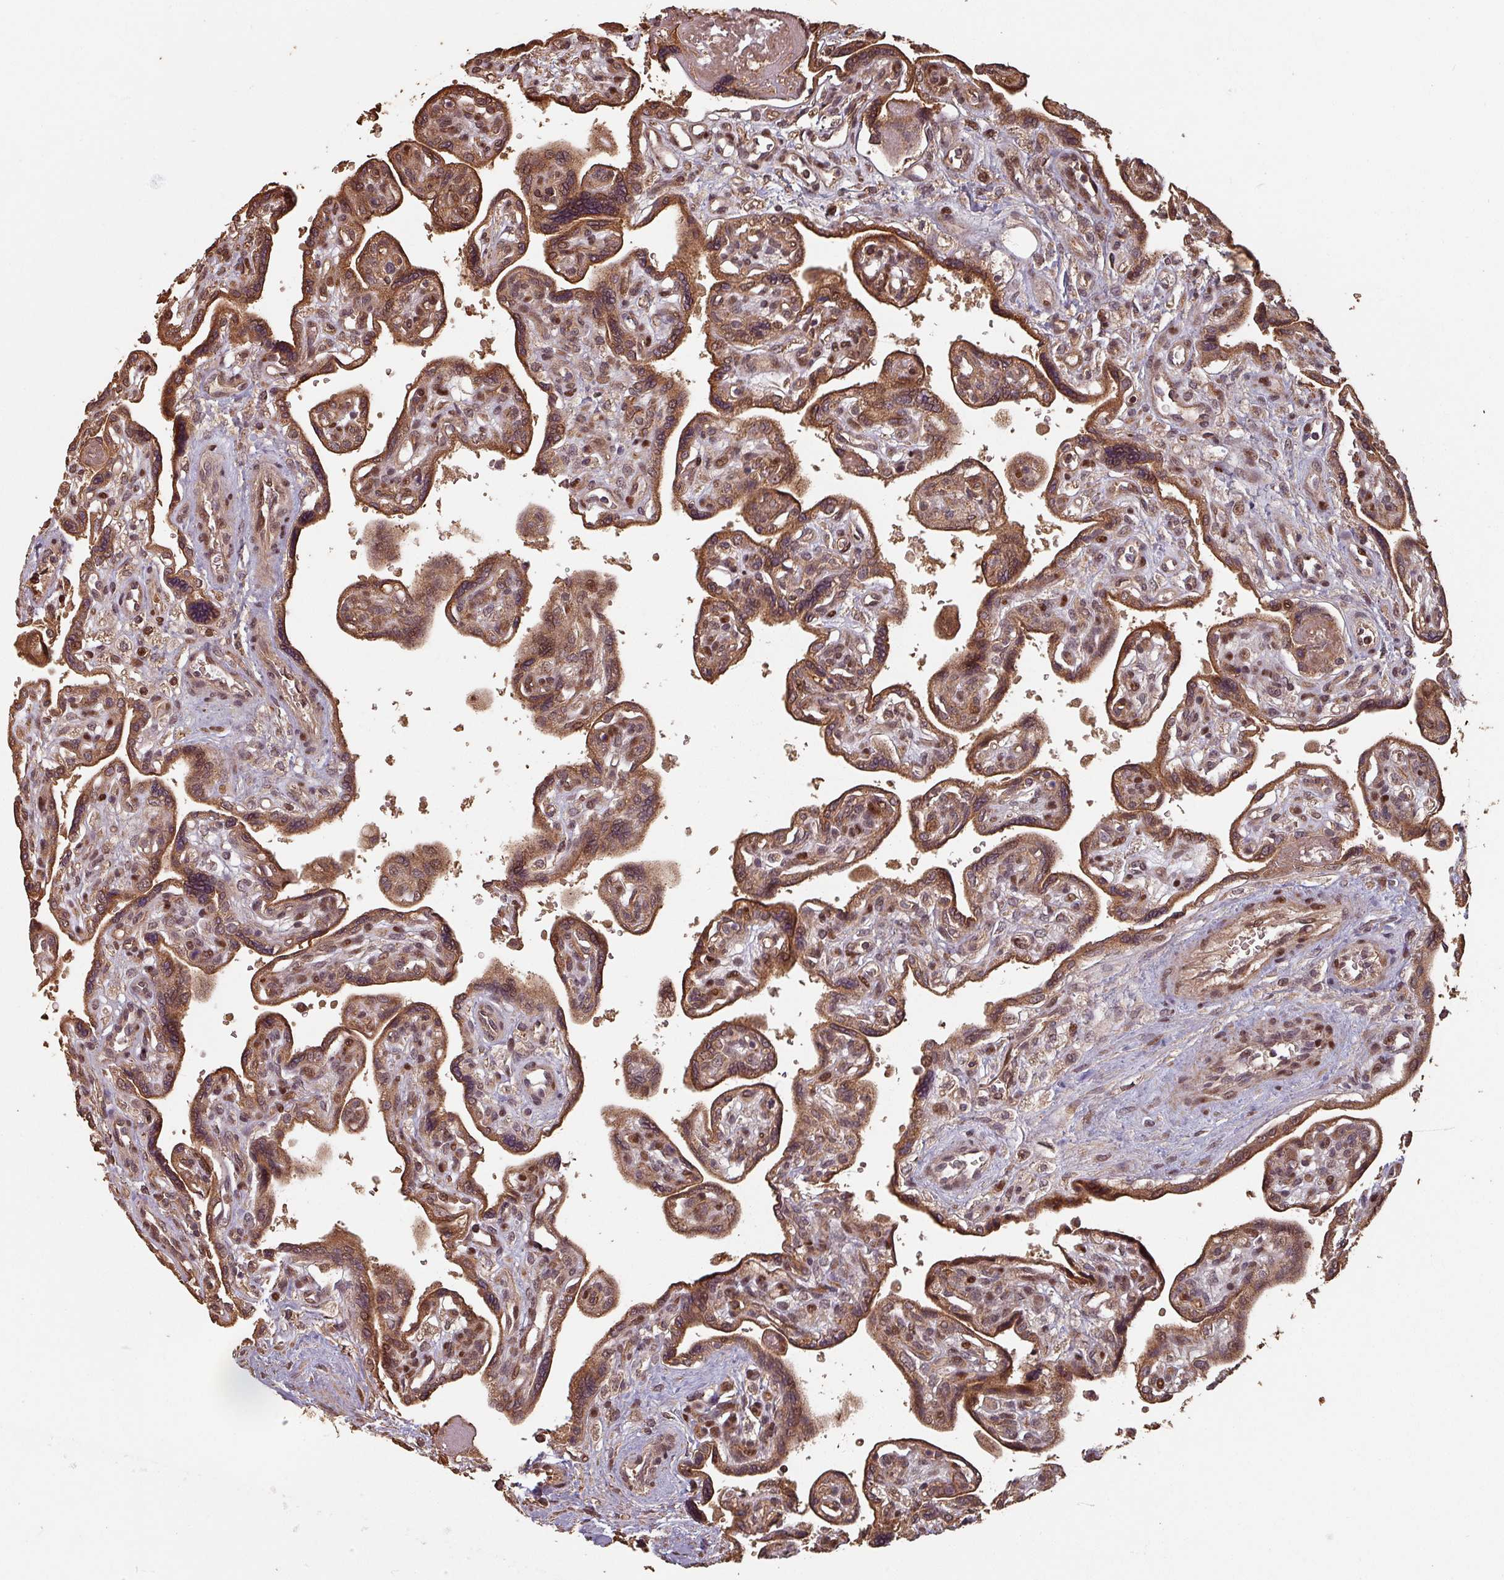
{"staining": {"intensity": "moderate", "quantity": ">75%", "location": "cytoplasmic/membranous,nuclear"}, "tissue": "placenta", "cell_type": "Trophoblastic cells", "image_type": "normal", "snomed": [{"axis": "morphology", "description": "Normal tissue, NOS"}, {"axis": "topography", "description": "Placenta"}], "caption": "IHC staining of benign placenta, which shows medium levels of moderate cytoplasmic/membranous,nuclear expression in about >75% of trophoblastic cells indicating moderate cytoplasmic/membranous,nuclear protein expression. The staining was performed using DAB (brown) for protein detection and nuclei were counterstained in hematoxylin (blue).", "gene": "EID1", "patient": {"sex": "female", "age": 39}}